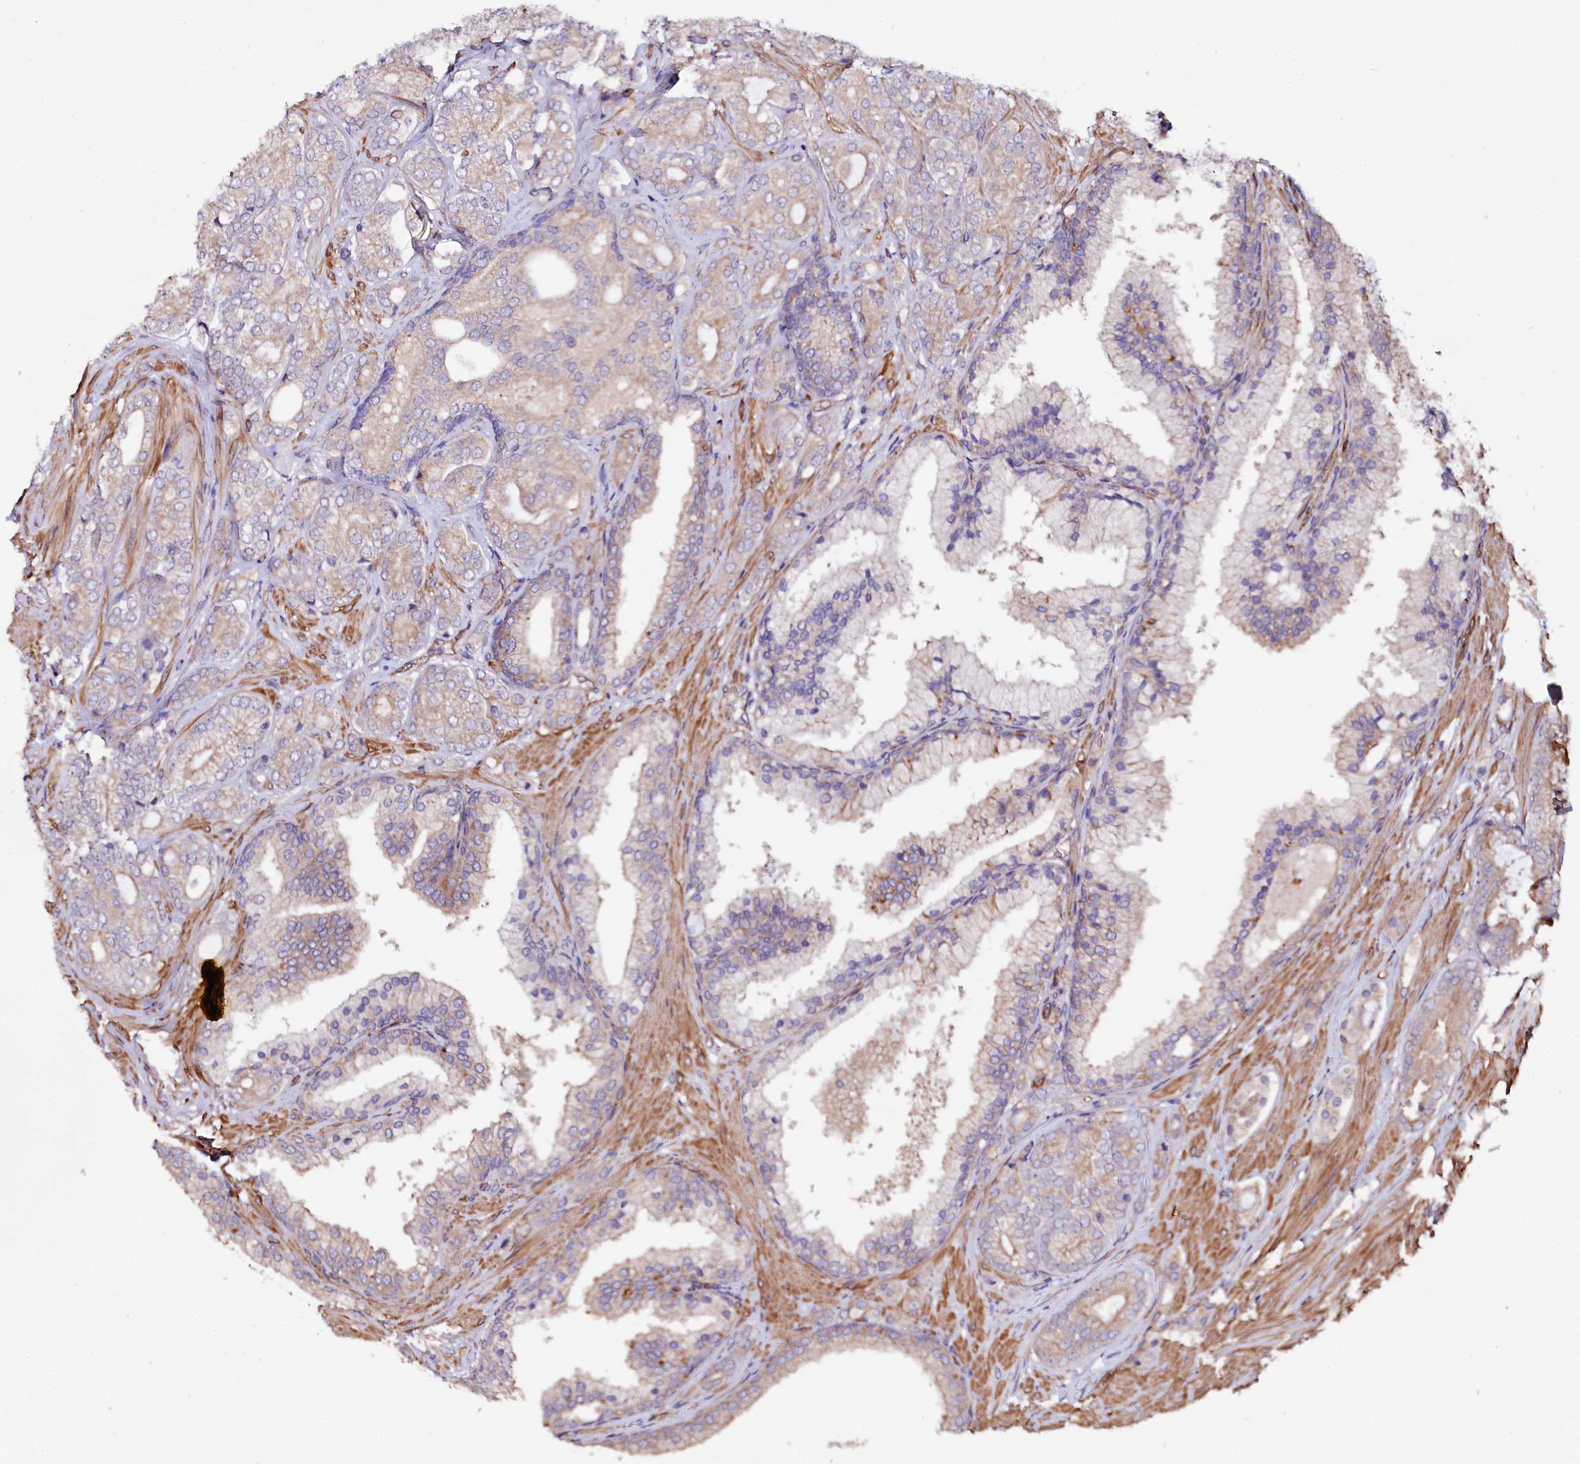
{"staining": {"intensity": "weak", "quantity": "25%-75%", "location": "cytoplasmic/membranous"}, "tissue": "prostate cancer", "cell_type": "Tumor cells", "image_type": "cancer", "snomed": [{"axis": "morphology", "description": "Adenocarcinoma, High grade"}, {"axis": "topography", "description": "Prostate"}], "caption": "This photomicrograph exhibits immunohistochemistry staining of prostate cancer, with low weak cytoplasmic/membranous expression in about 25%-75% of tumor cells.", "gene": "TTC12", "patient": {"sex": "male", "age": 60}}